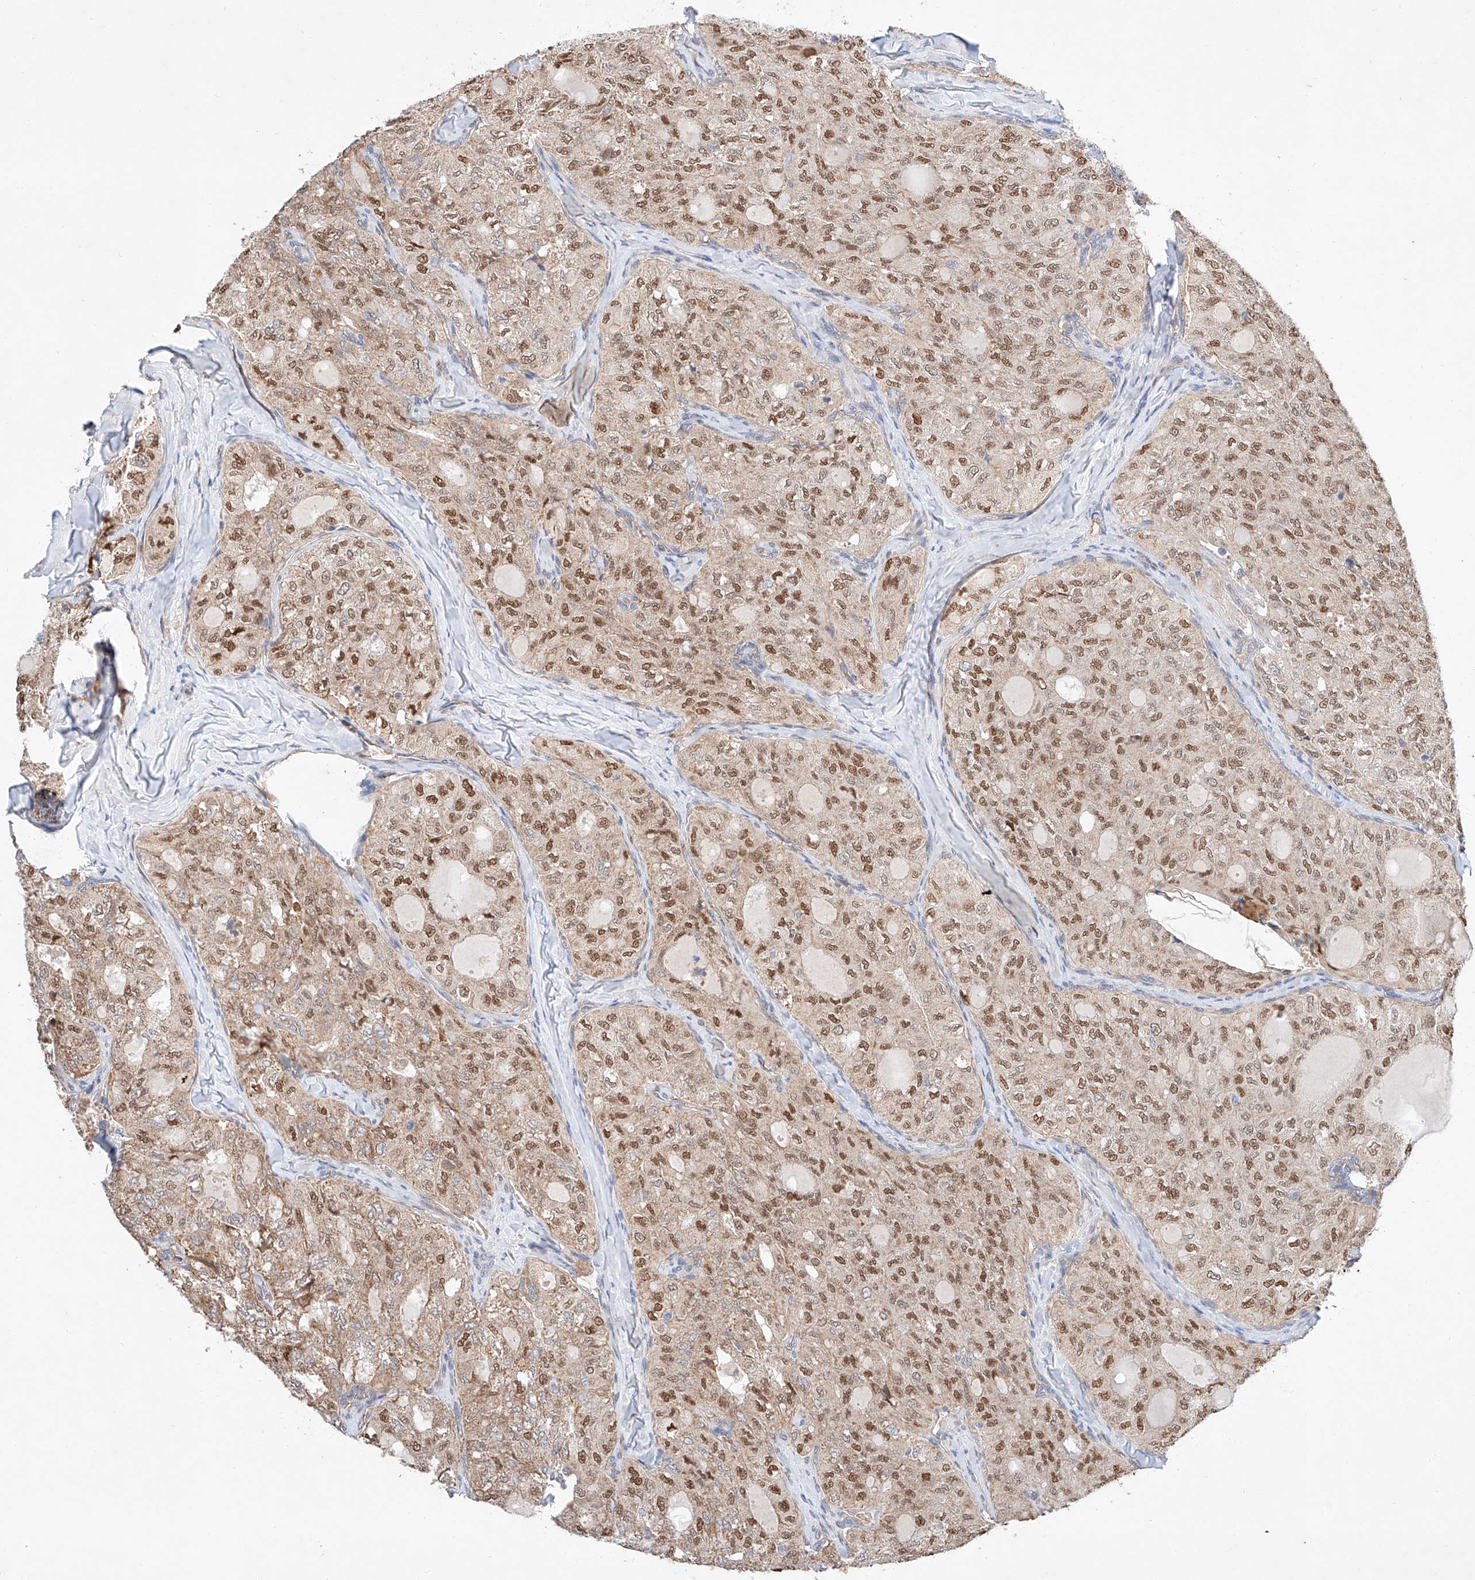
{"staining": {"intensity": "moderate", "quantity": ">75%", "location": "cytoplasmic/membranous,nuclear"}, "tissue": "thyroid cancer", "cell_type": "Tumor cells", "image_type": "cancer", "snomed": [{"axis": "morphology", "description": "Follicular adenoma carcinoma, NOS"}, {"axis": "topography", "description": "Thyroid gland"}], "caption": "A photomicrograph showing moderate cytoplasmic/membranous and nuclear positivity in approximately >75% of tumor cells in thyroid cancer, as visualized by brown immunohistochemical staining.", "gene": "C6orf118", "patient": {"sex": "male", "age": 75}}